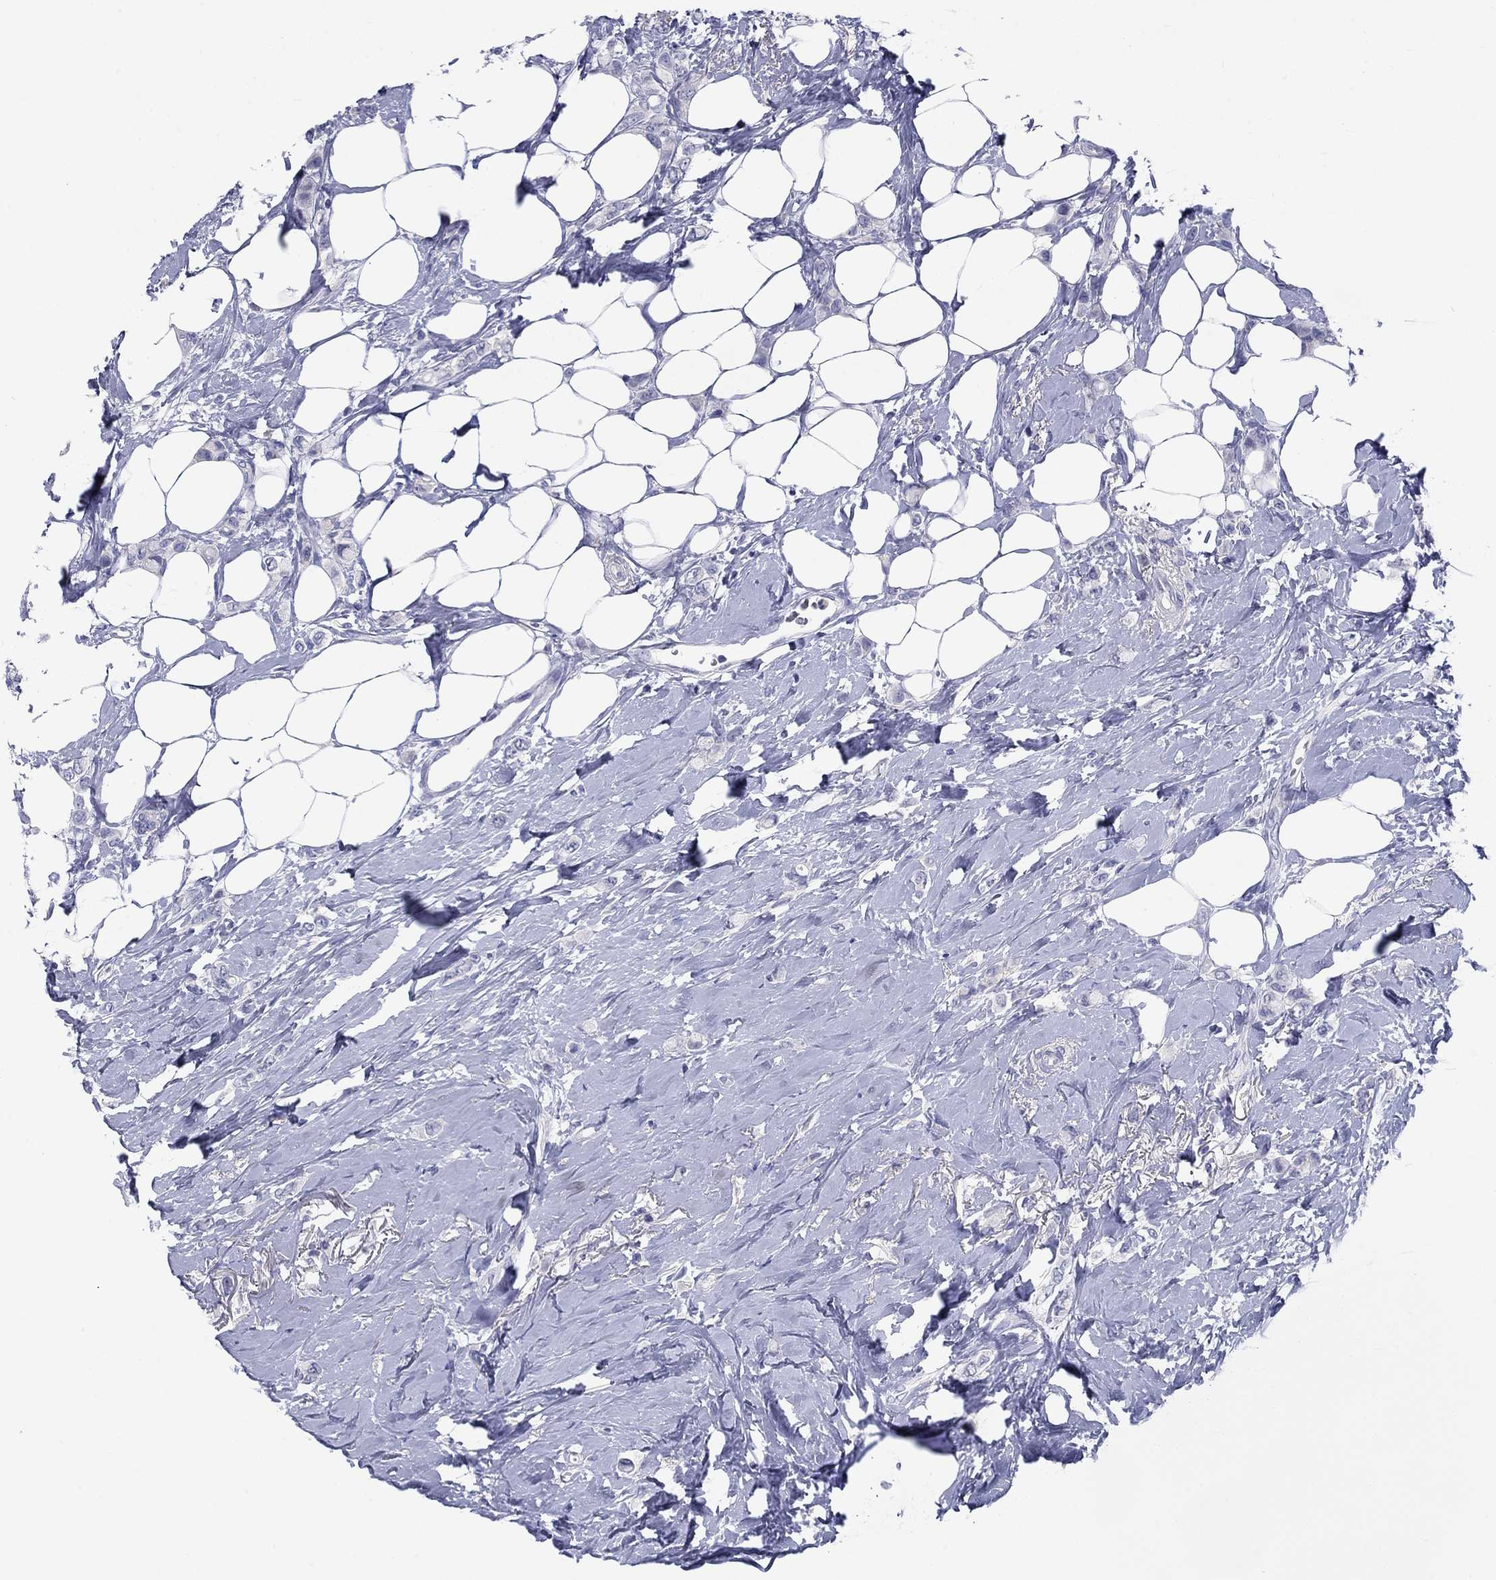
{"staining": {"intensity": "negative", "quantity": "none", "location": "none"}, "tissue": "breast cancer", "cell_type": "Tumor cells", "image_type": "cancer", "snomed": [{"axis": "morphology", "description": "Lobular carcinoma"}, {"axis": "topography", "description": "Breast"}], "caption": "The photomicrograph displays no staining of tumor cells in breast cancer (lobular carcinoma).", "gene": "CACNA1A", "patient": {"sex": "female", "age": 66}}